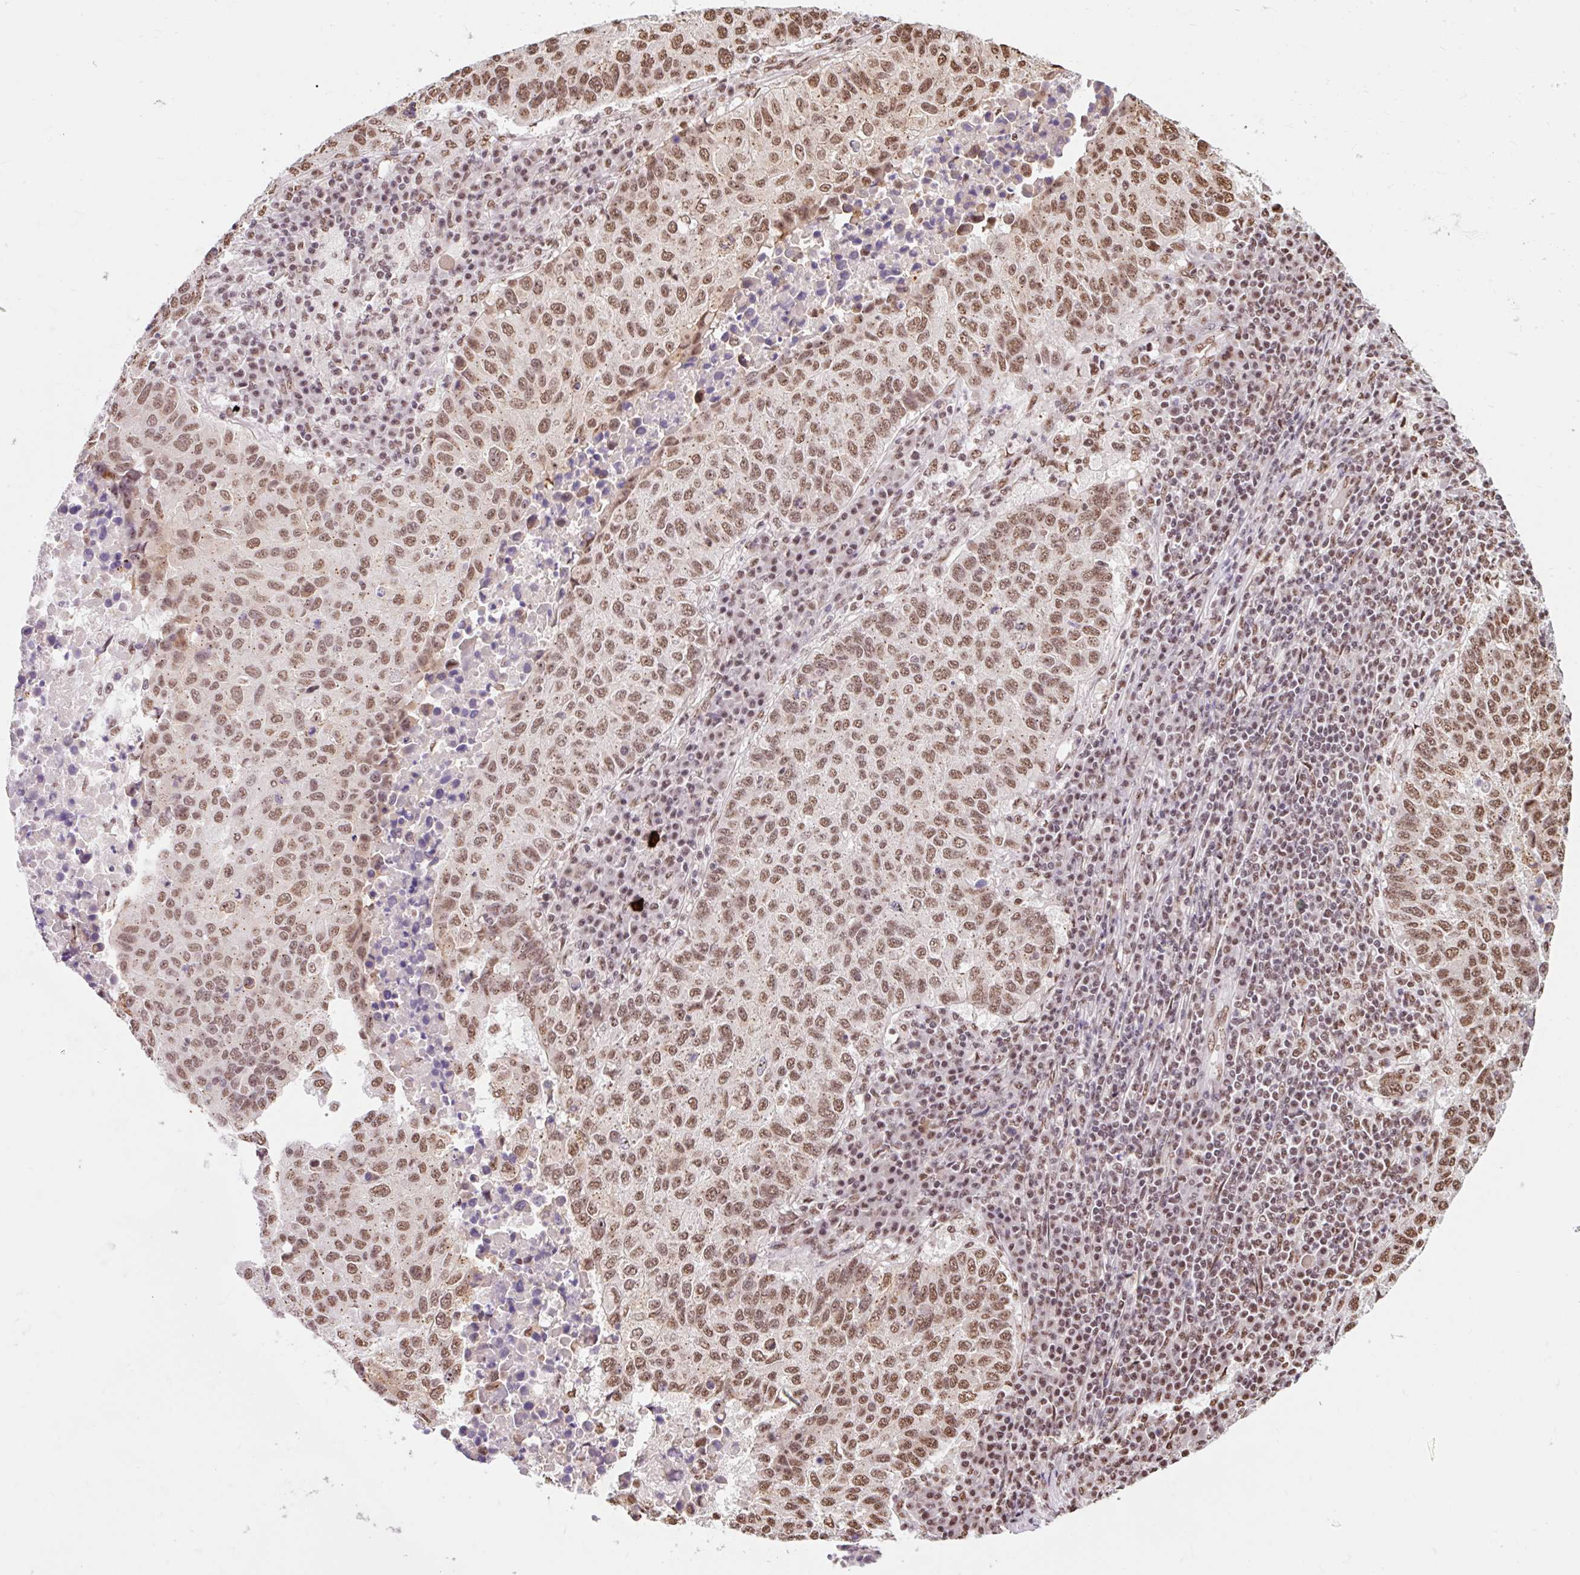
{"staining": {"intensity": "moderate", "quantity": ">75%", "location": "nuclear"}, "tissue": "lung cancer", "cell_type": "Tumor cells", "image_type": "cancer", "snomed": [{"axis": "morphology", "description": "Squamous cell carcinoma, NOS"}, {"axis": "topography", "description": "Lung"}], "caption": "The image shows immunohistochemical staining of squamous cell carcinoma (lung). There is moderate nuclear positivity is identified in approximately >75% of tumor cells.", "gene": "BICRA", "patient": {"sex": "male", "age": 73}}